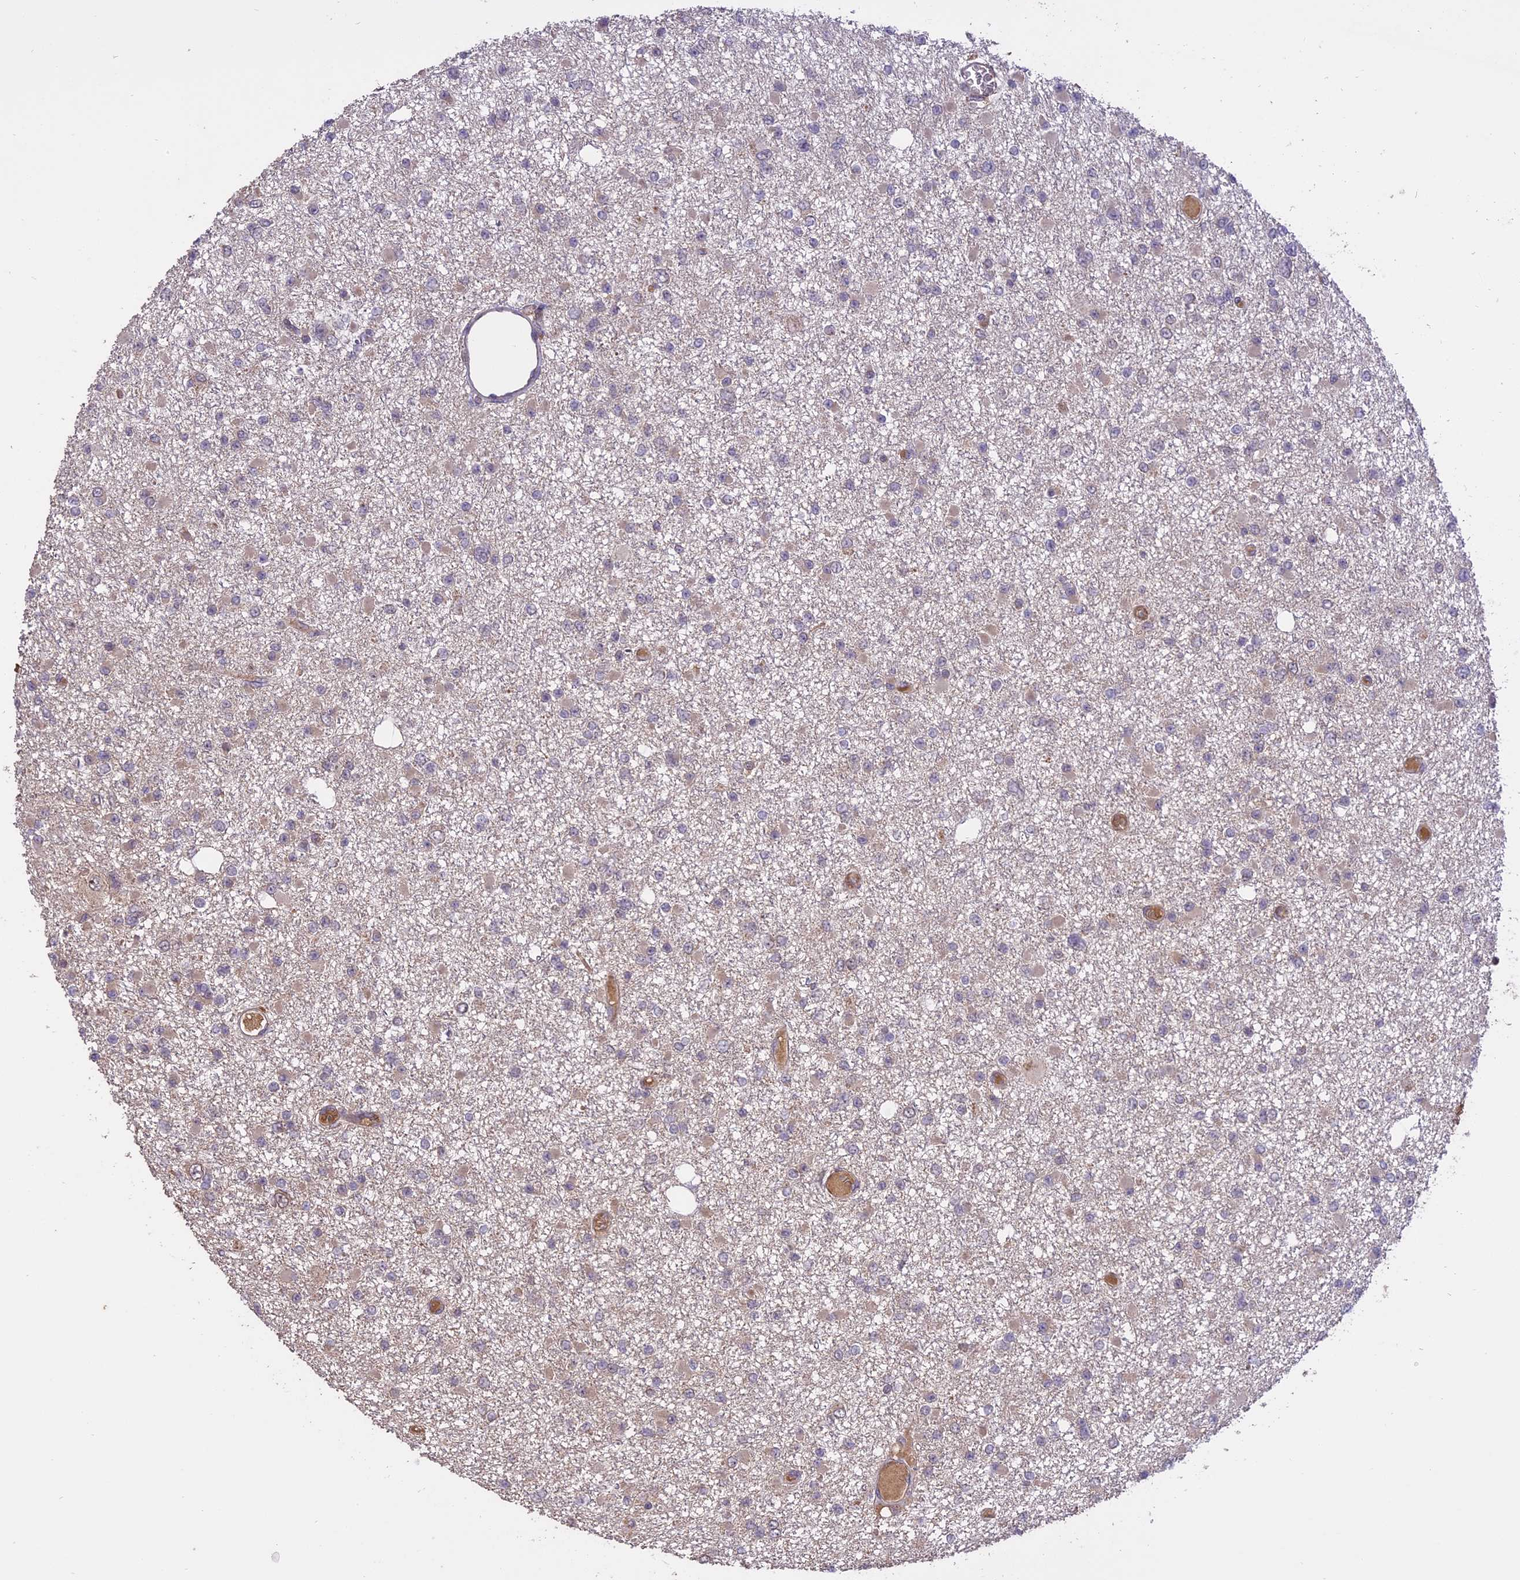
{"staining": {"intensity": "negative", "quantity": "none", "location": "none"}, "tissue": "glioma", "cell_type": "Tumor cells", "image_type": "cancer", "snomed": [{"axis": "morphology", "description": "Glioma, malignant, Low grade"}, {"axis": "topography", "description": "Brain"}], "caption": "DAB (3,3'-diaminobenzidine) immunohistochemical staining of human glioma shows no significant expression in tumor cells. (Stains: DAB immunohistochemistry (IHC) with hematoxylin counter stain, Microscopy: brightfield microscopy at high magnification).", "gene": "TIGD7", "patient": {"sex": "female", "age": 22}}